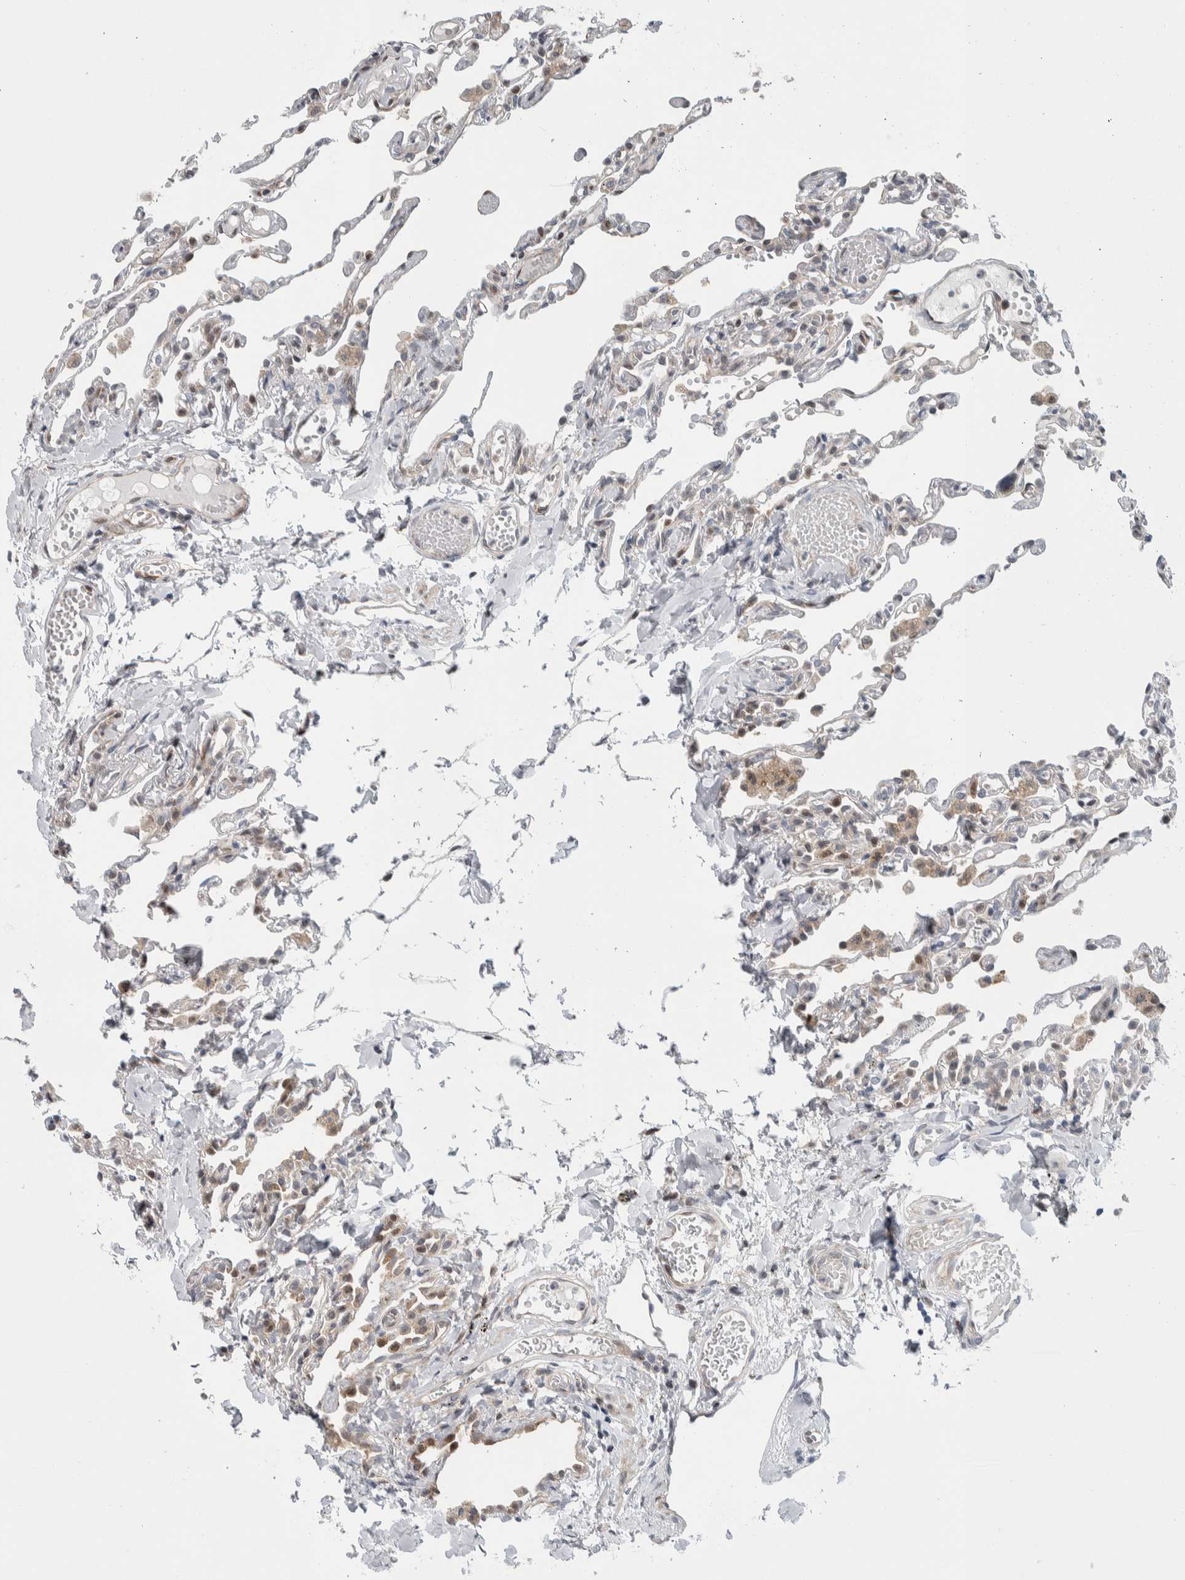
{"staining": {"intensity": "moderate", "quantity": "<25%", "location": "cytoplasmic/membranous"}, "tissue": "lung", "cell_type": "Alveolar cells", "image_type": "normal", "snomed": [{"axis": "morphology", "description": "Normal tissue, NOS"}, {"axis": "topography", "description": "Lung"}], "caption": "High-power microscopy captured an immunohistochemistry (IHC) image of unremarkable lung, revealing moderate cytoplasmic/membranous positivity in approximately <25% of alveolar cells. (Stains: DAB (3,3'-diaminobenzidine) in brown, nuclei in blue, Microscopy: brightfield microscopy at high magnification).", "gene": "PTPA", "patient": {"sex": "male", "age": 21}}